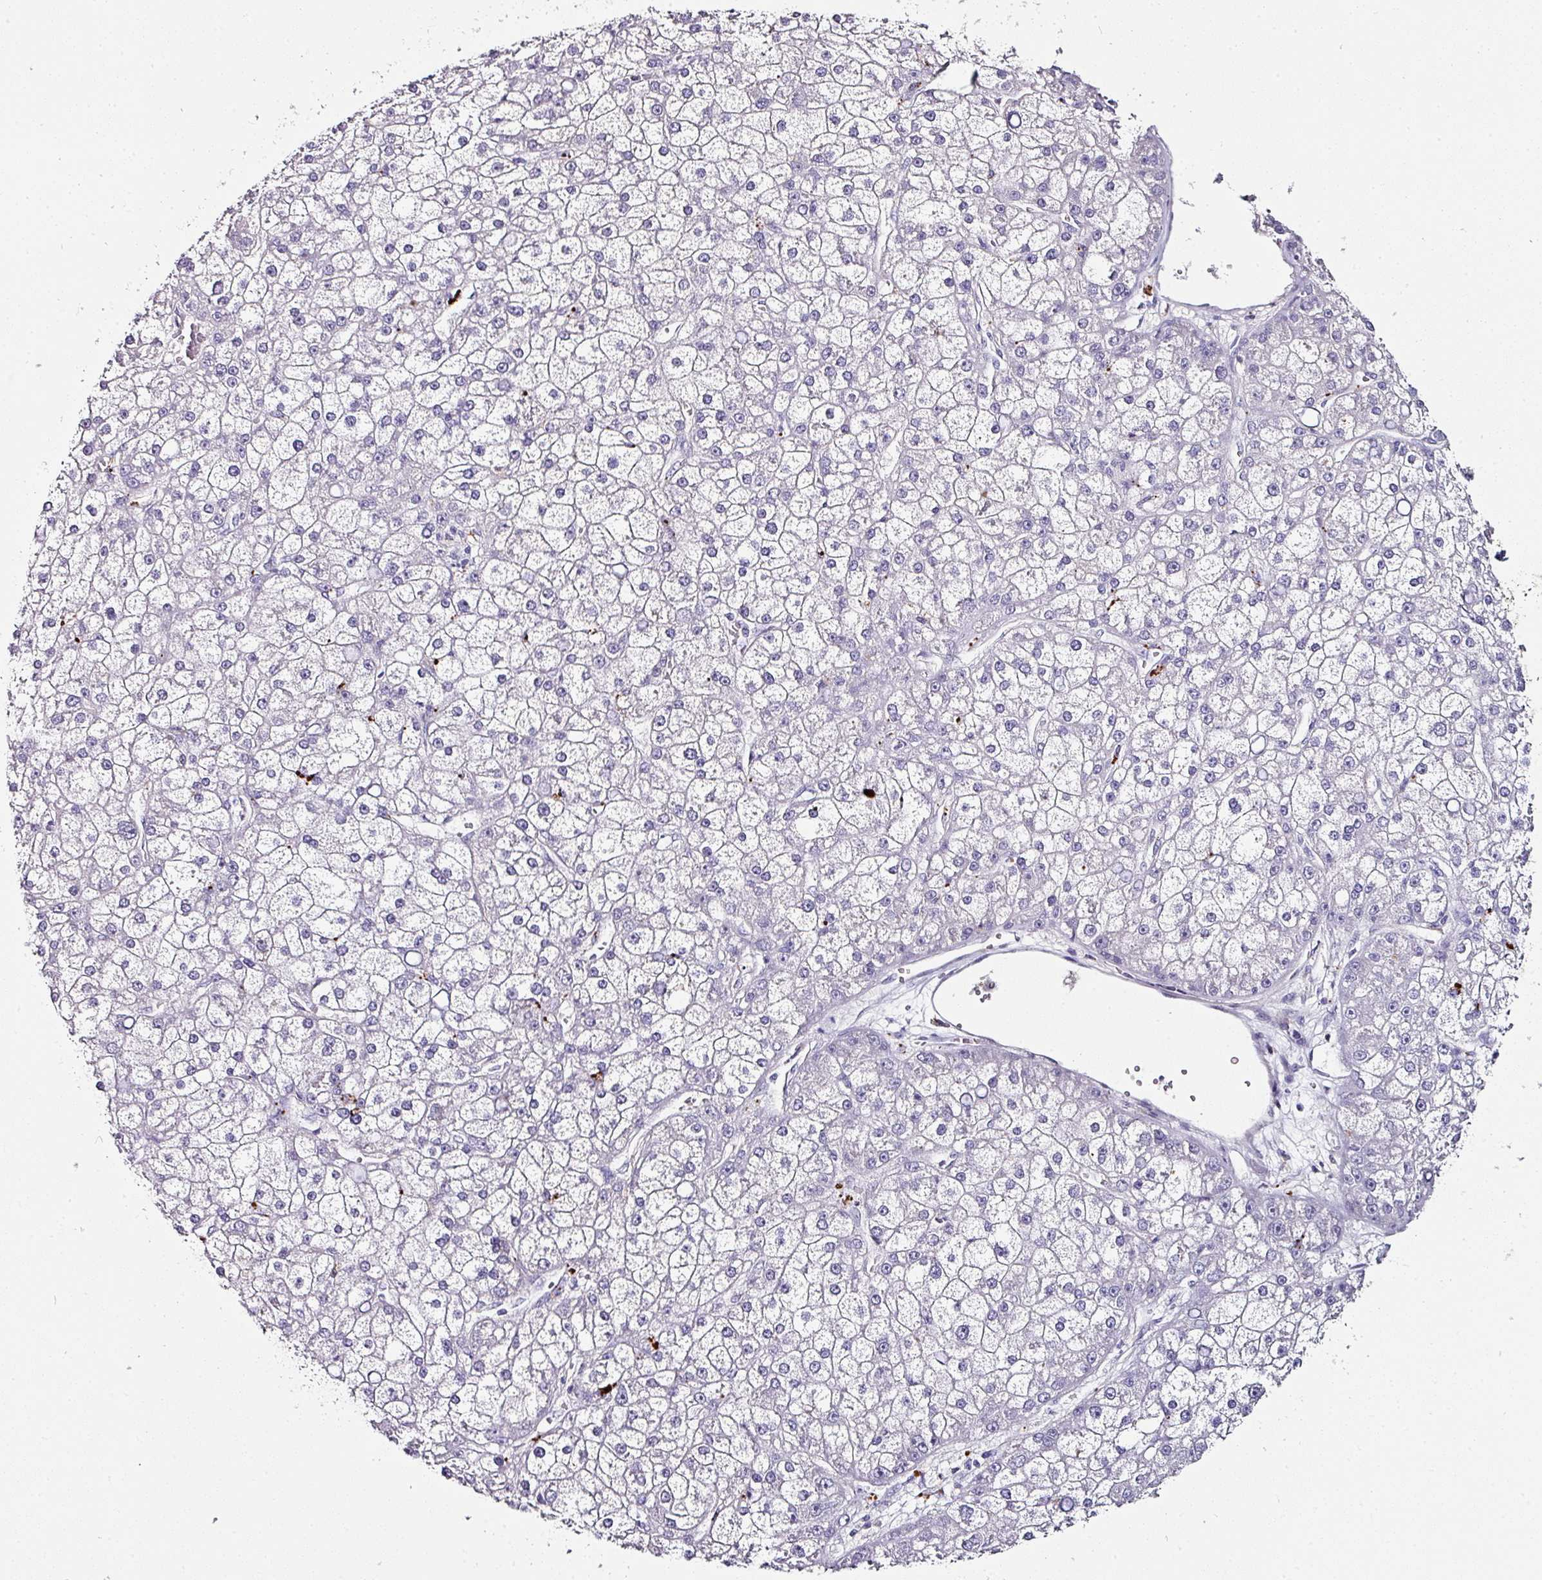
{"staining": {"intensity": "negative", "quantity": "none", "location": "none"}, "tissue": "liver cancer", "cell_type": "Tumor cells", "image_type": "cancer", "snomed": [{"axis": "morphology", "description": "Carcinoma, Hepatocellular, NOS"}, {"axis": "topography", "description": "Liver"}], "caption": "This is an immunohistochemistry photomicrograph of liver cancer. There is no staining in tumor cells.", "gene": "TMPRSS9", "patient": {"sex": "male", "age": 67}}